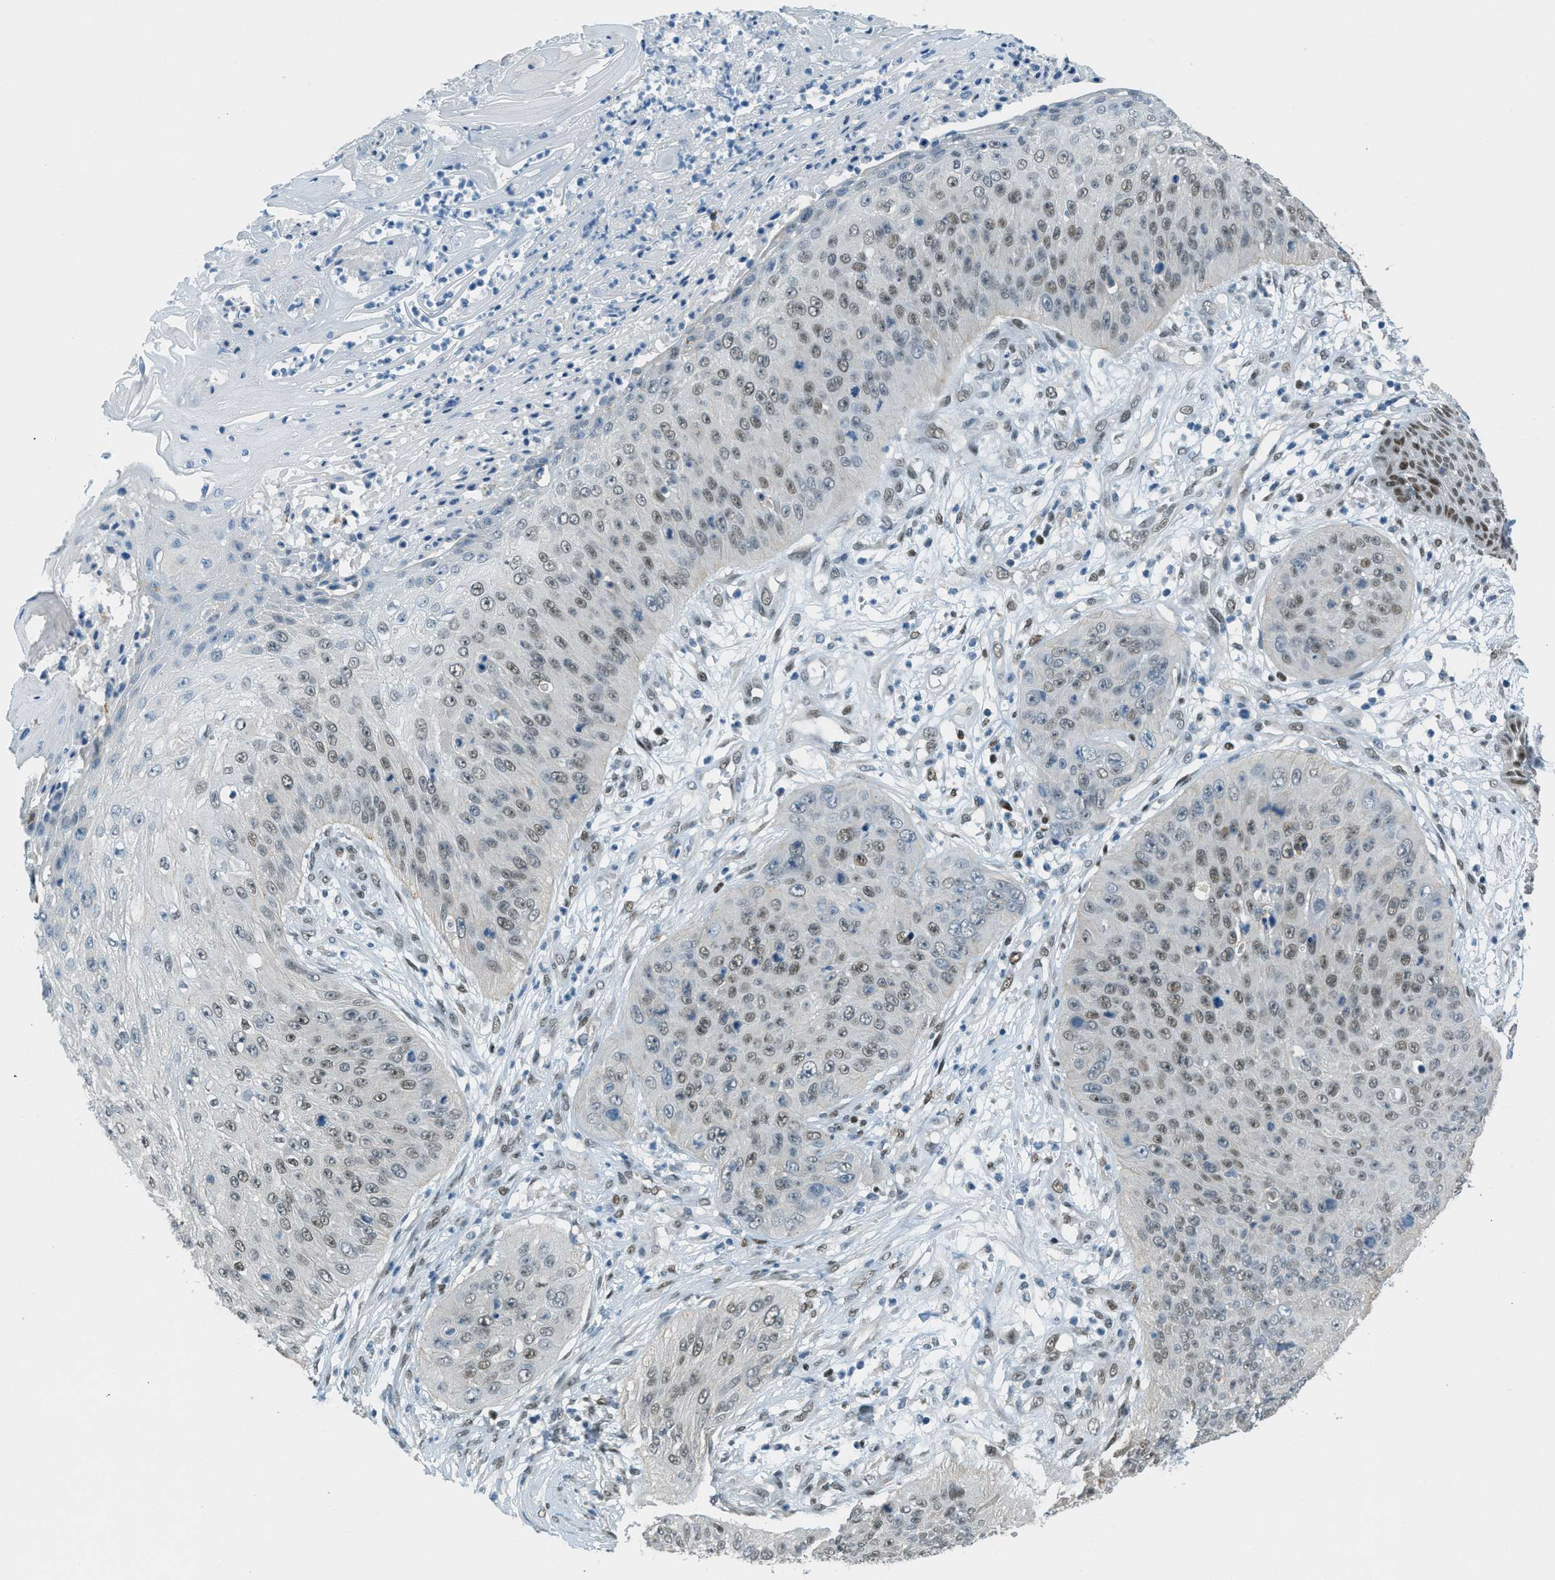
{"staining": {"intensity": "weak", "quantity": ">75%", "location": "nuclear"}, "tissue": "skin cancer", "cell_type": "Tumor cells", "image_type": "cancer", "snomed": [{"axis": "morphology", "description": "Squamous cell carcinoma, NOS"}, {"axis": "topography", "description": "Skin"}], "caption": "Weak nuclear expression is identified in about >75% of tumor cells in skin cancer.", "gene": "TCF3", "patient": {"sex": "female", "age": 80}}